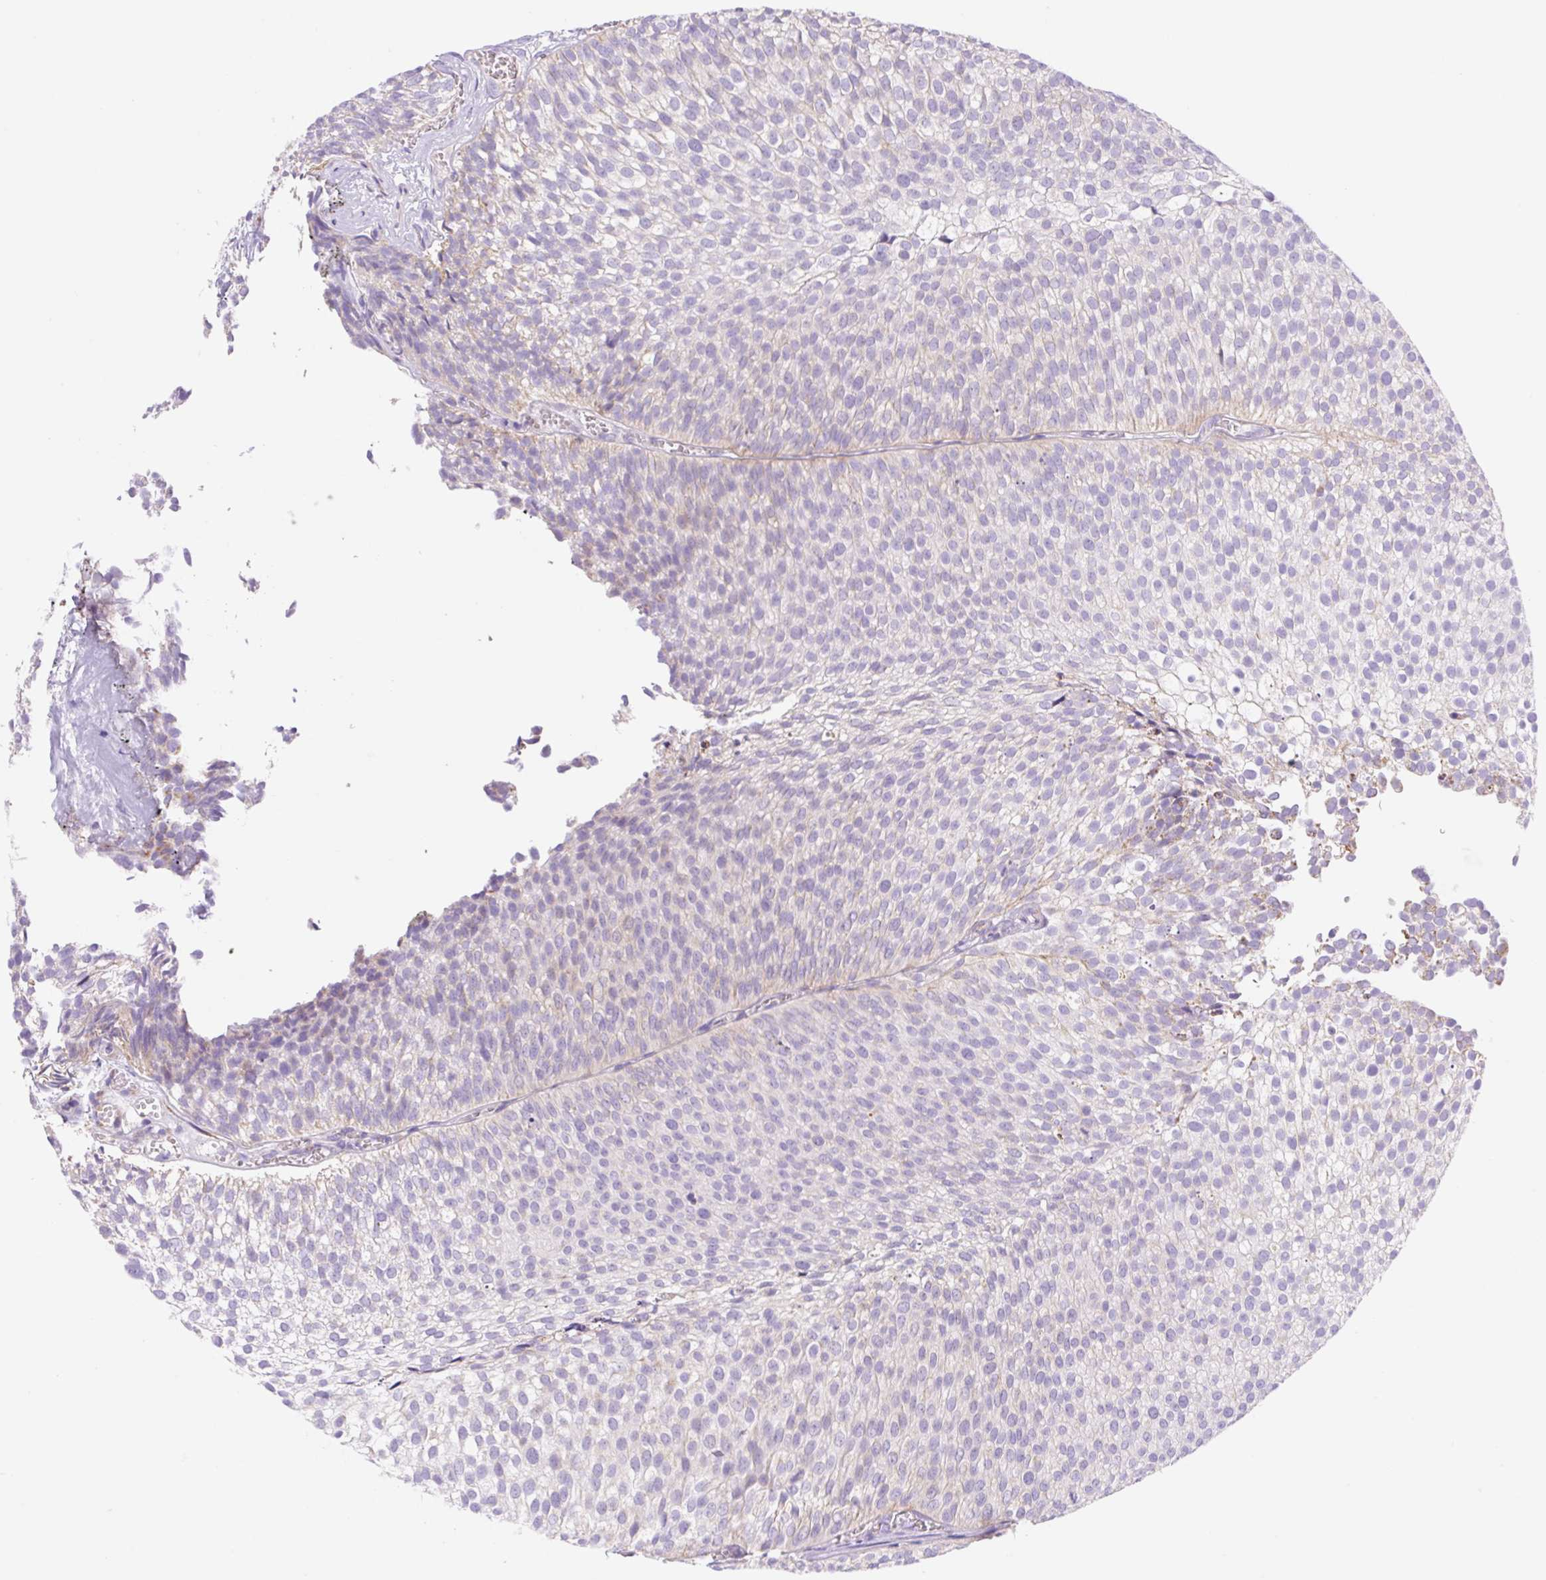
{"staining": {"intensity": "negative", "quantity": "none", "location": "none"}, "tissue": "urothelial cancer", "cell_type": "Tumor cells", "image_type": "cancer", "snomed": [{"axis": "morphology", "description": "Urothelial carcinoma, Low grade"}, {"axis": "topography", "description": "Urinary bladder"}], "caption": "Immunohistochemistry photomicrograph of urothelial cancer stained for a protein (brown), which reveals no positivity in tumor cells.", "gene": "ETNK2", "patient": {"sex": "male", "age": 91}}